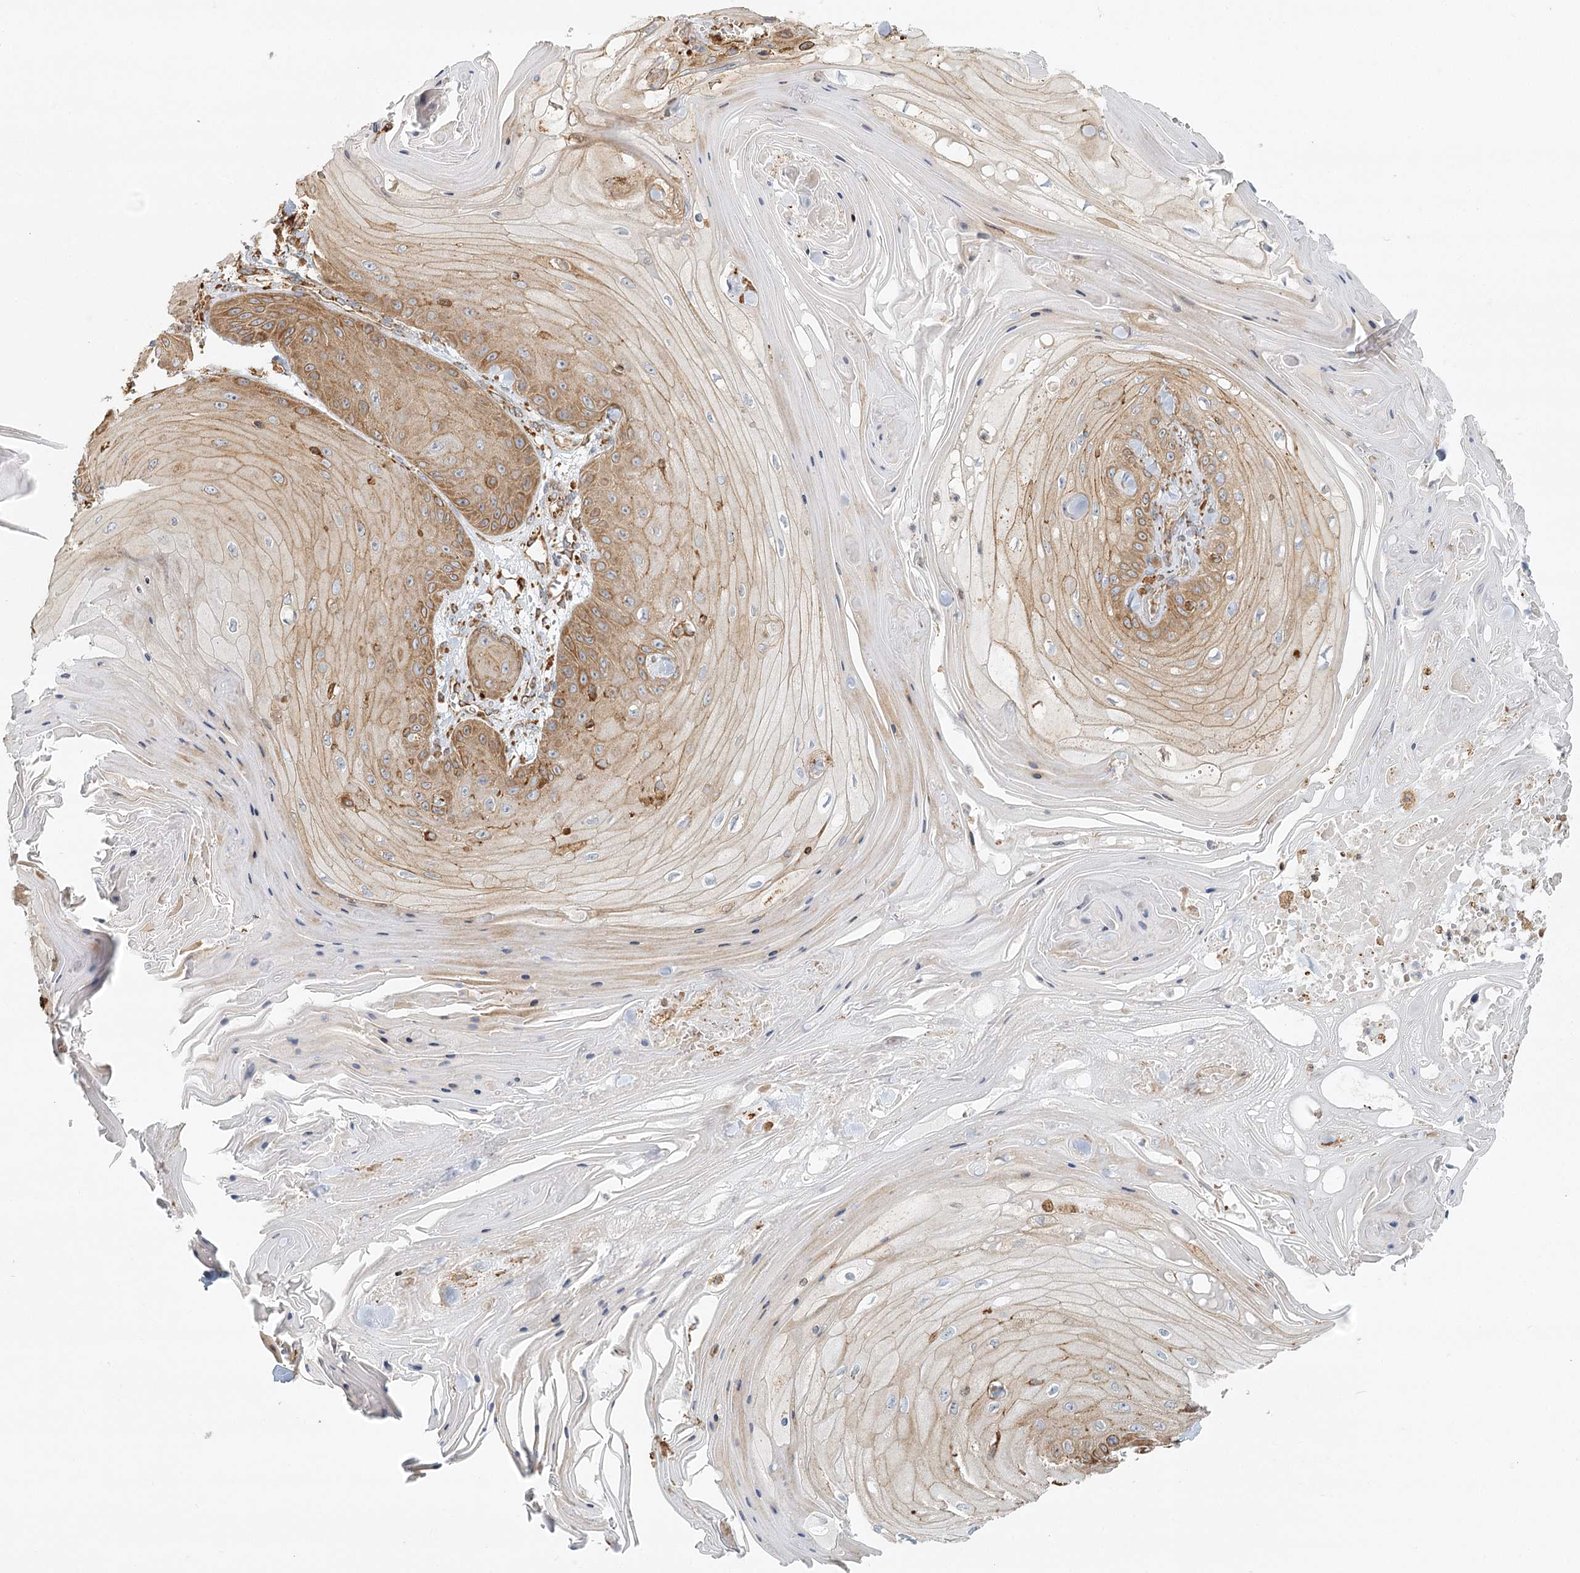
{"staining": {"intensity": "moderate", "quantity": "<25%", "location": "cytoplasmic/membranous"}, "tissue": "skin cancer", "cell_type": "Tumor cells", "image_type": "cancer", "snomed": [{"axis": "morphology", "description": "Squamous cell carcinoma, NOS"}, {"axis": "topography", "description": "Skin"}], "caption": "An immunohistochemistry (IHC) image of neoplastic tissue is shown. Protein staining in brown labels moderate cytoplasmic/membranous positivity in squamous cell carcinoma (skin) within tumor cells.", "gene": "TAS1R1", "patient": {"sex": "male", "age": 74}}